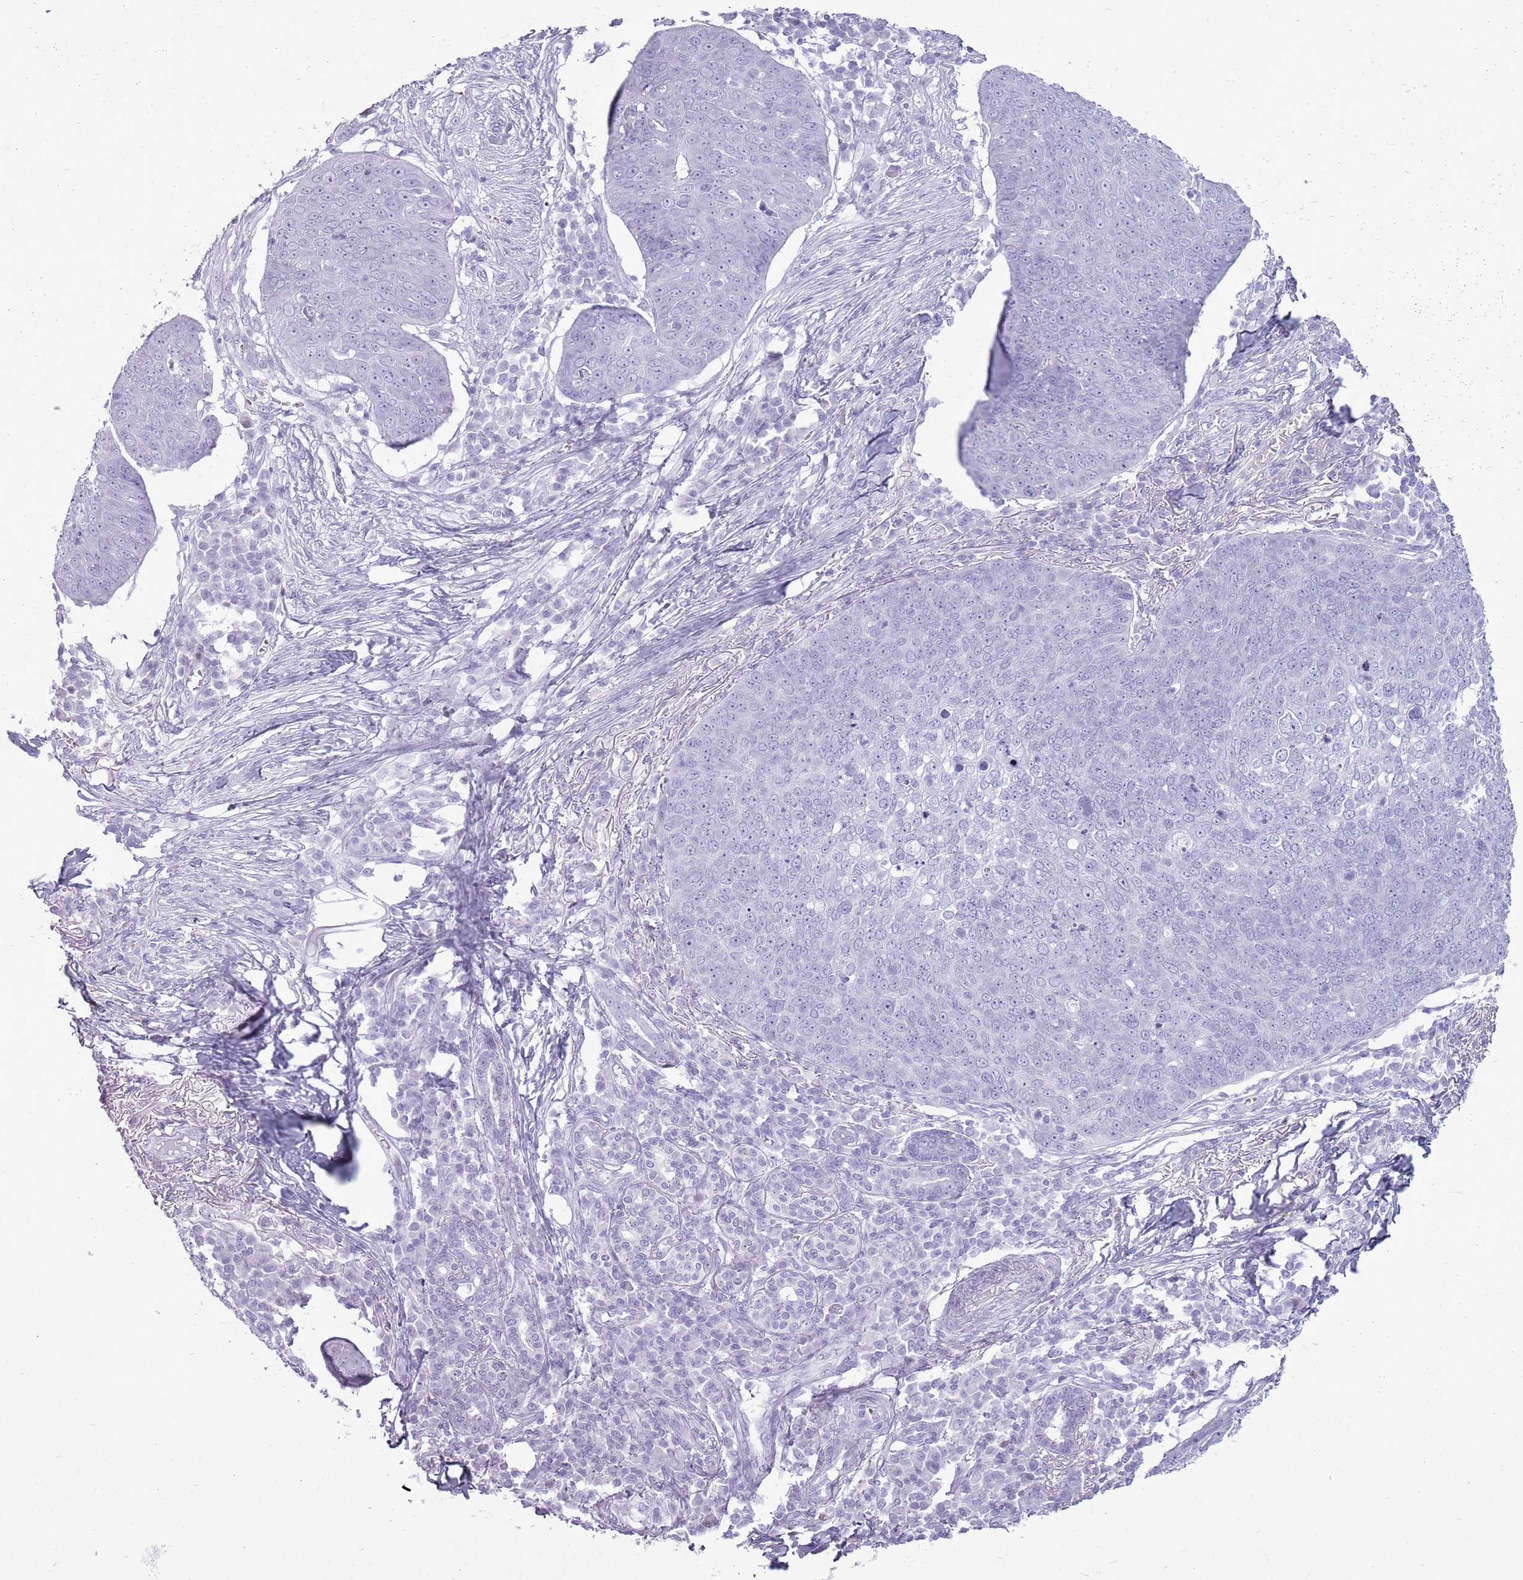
{"staining": {"intensity": "negative", "quantity": "none", "location": "none"}, "tissue": "skin cancer", "cell_type": "Tumor cells", "image_type": "cancer", "snomed": [{"axis": "morphology", "description": "Squamous cell carcinoma, NOS"}, {"axis": "topography", "description": "Skin"}], "caption": "Tumor cells are negative for protein expression in human skin squamous cell carcinoma.", "gene": "ASIP", "patient": {"sex": "male", "age": 71}}